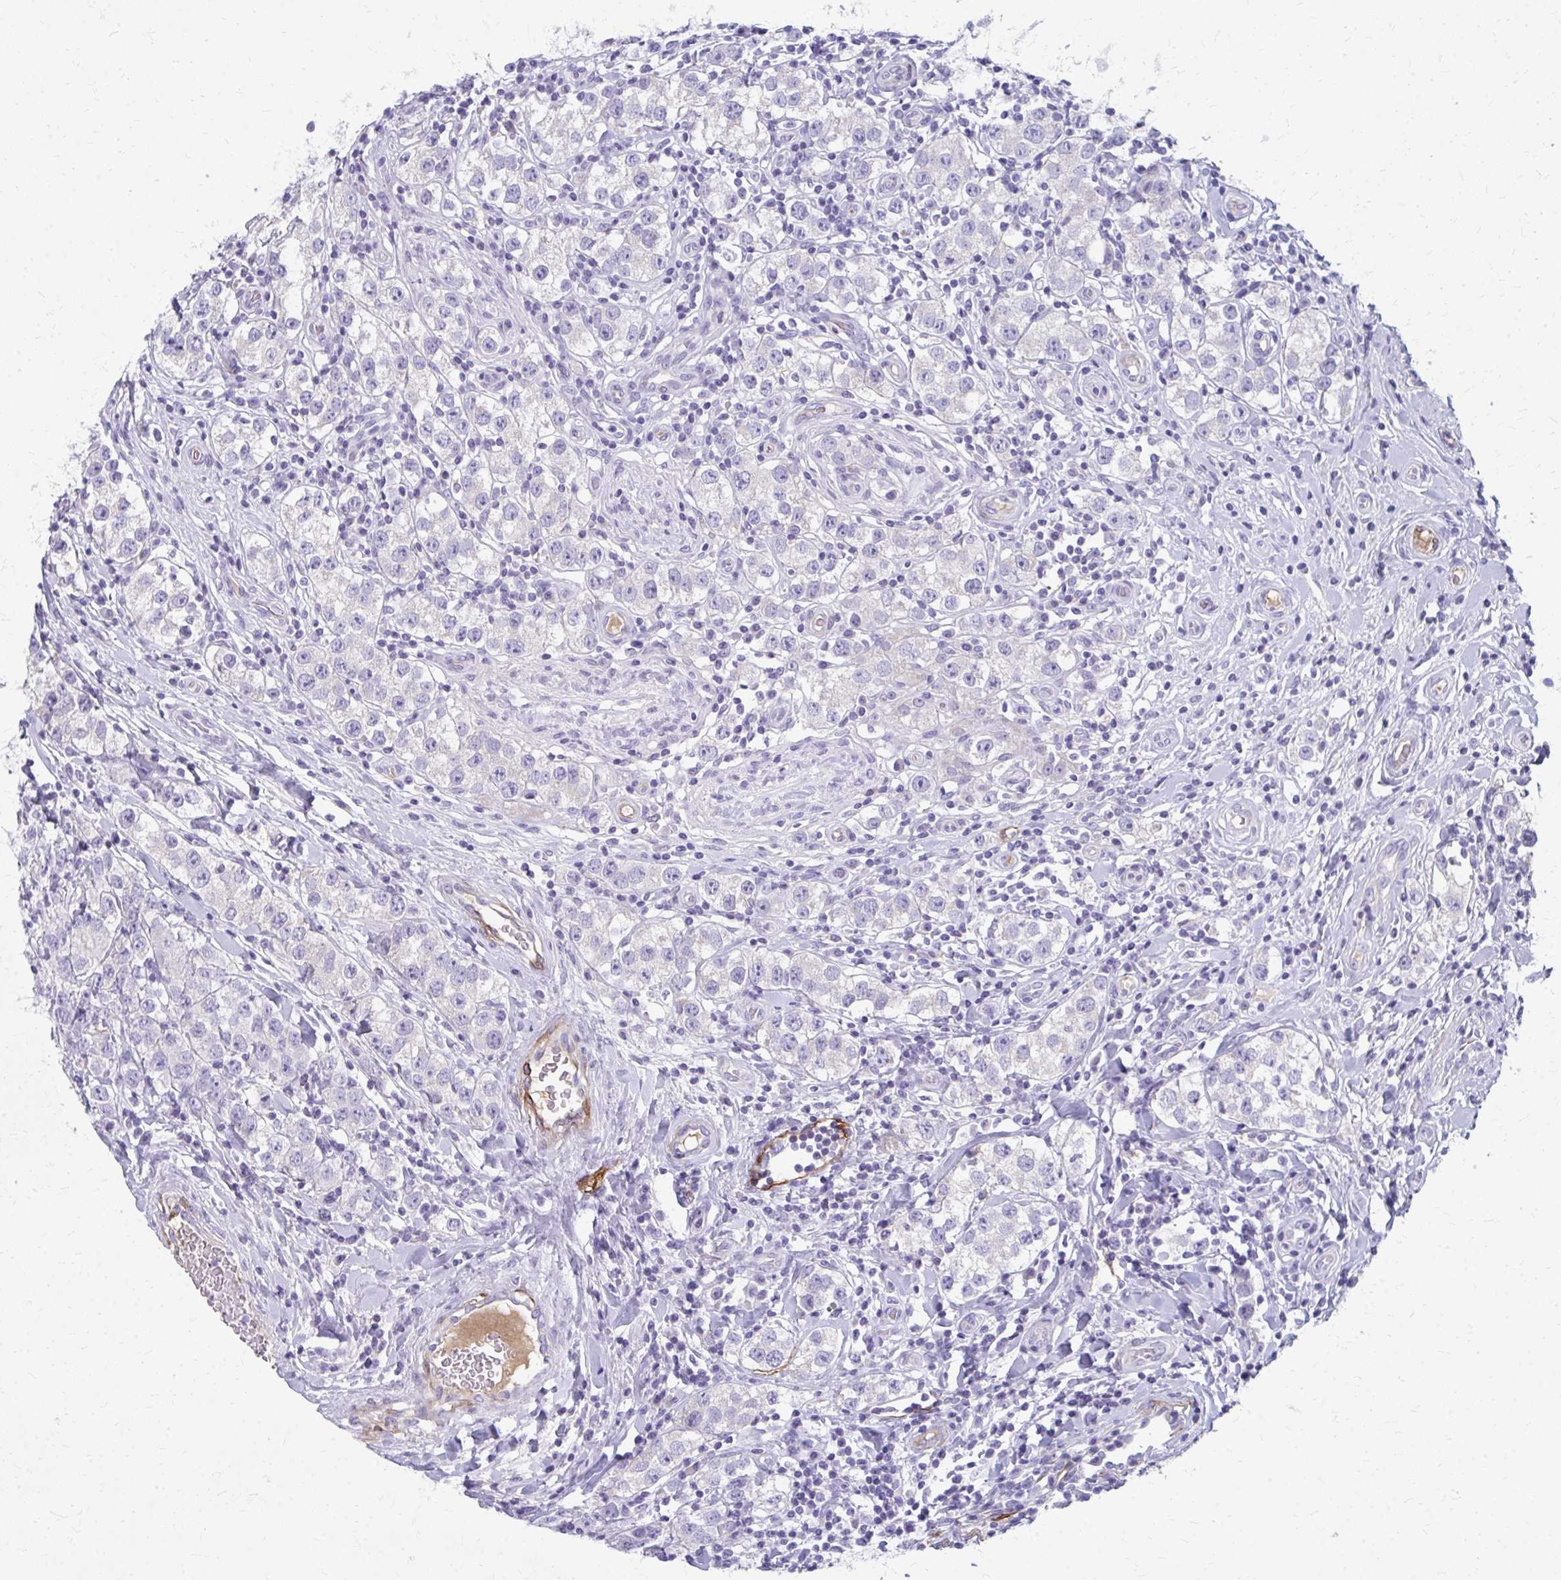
{"staining": {"intensity": "negative", "quantity": "none", "location": "none"}, "tissue": "testis cancer", "cell_type": "Tumor cells", "image_type": "cancer", "snomed": [{"axis": "morphology", "description": "Seminoma, NOS"}, {"axis": "topography", "description": "Testis"}], "caption": "Tumor cells are negative for protein expression in human seminoma (testis).", "gene": "ADIPOQ", "patient": {"sex": "male", "age": 34}}